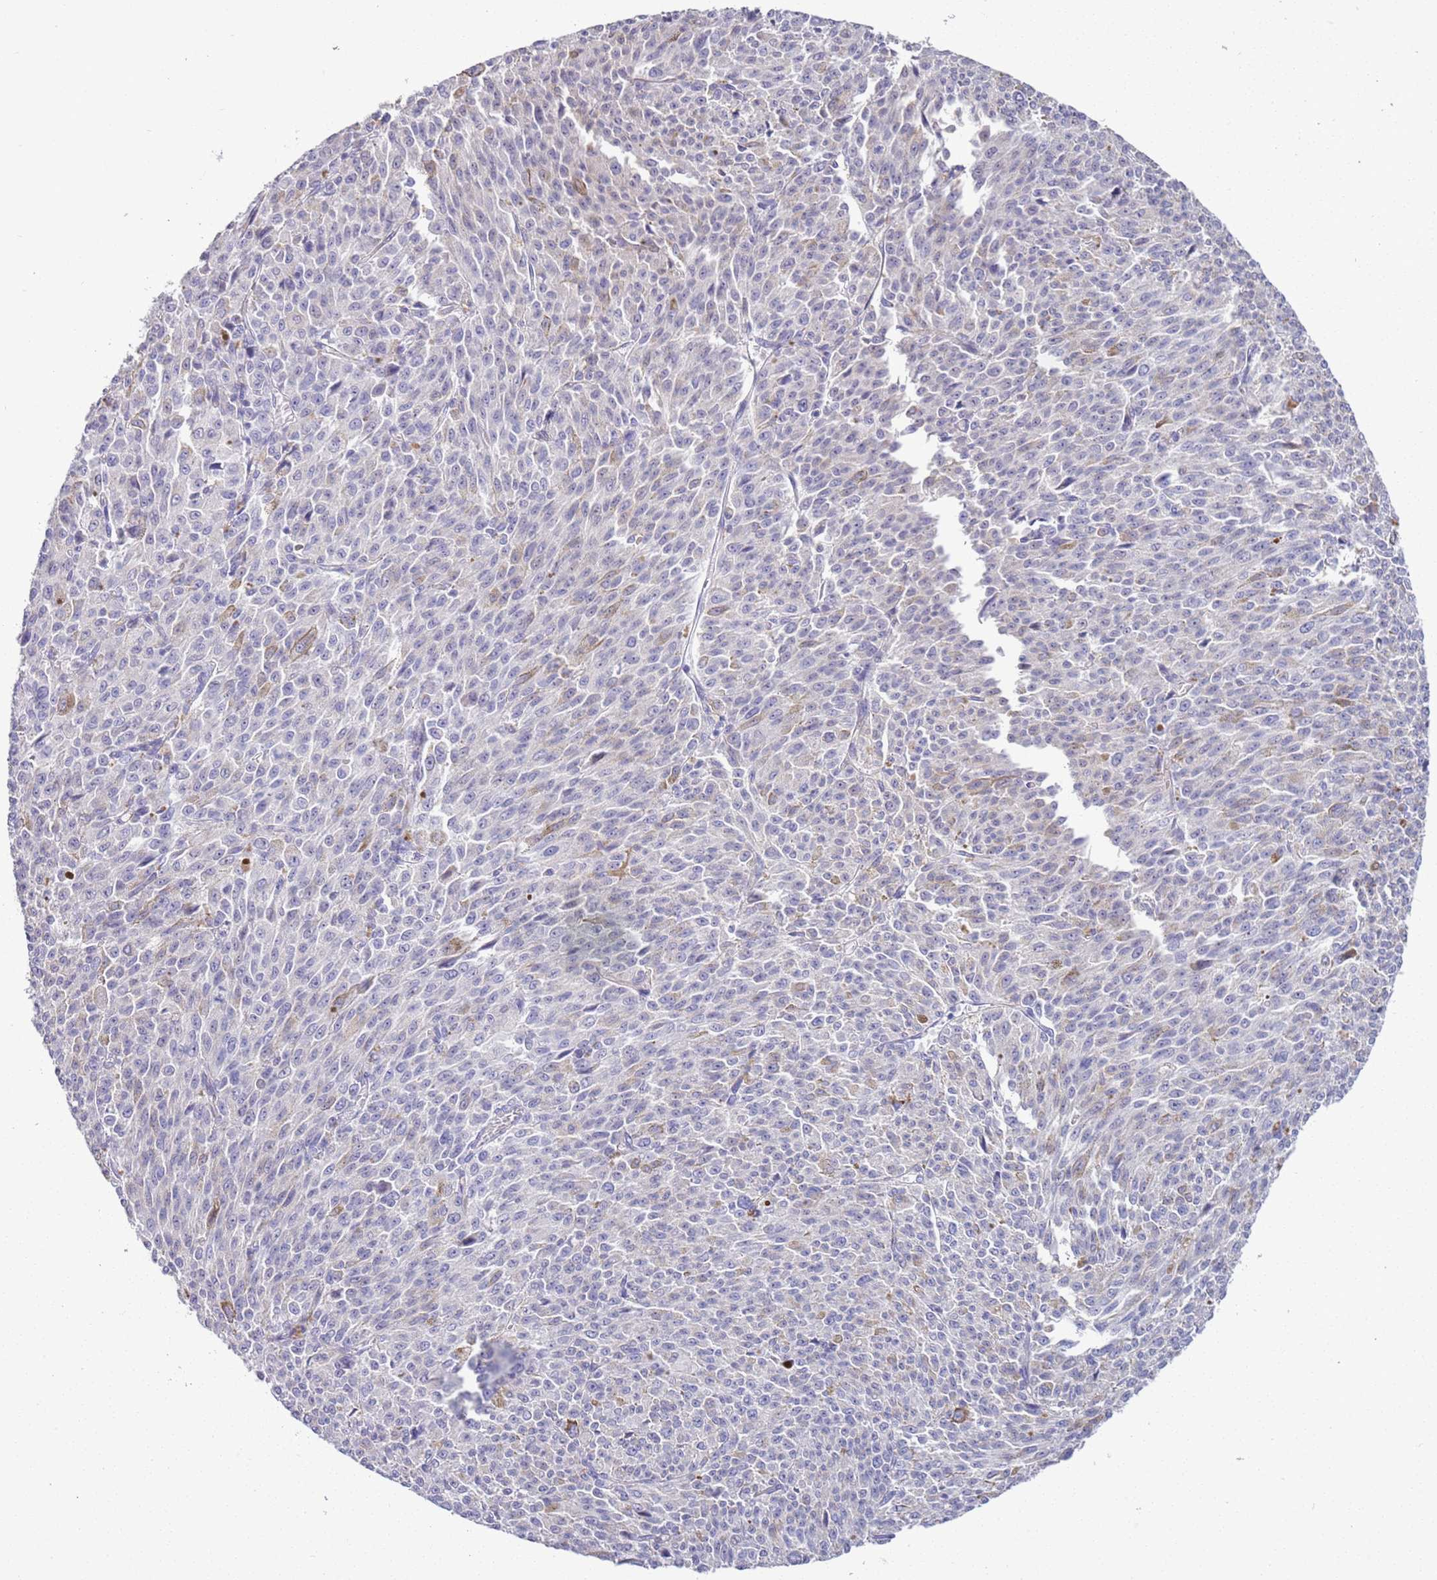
{"staining": {"intensity": "negative", "quantity": "none", "location": "none"}, "tissue": "melanoma", "cell_type": "Tumor cells", "image_type": "cancer", "snomed": [{"axis": "morphology", "description": "Malignant melanoma, NOS"}, {"axis": "topography", "description": "Skin"}], "caption": "Histopathology image shows no significant protein staining in tumor cells of malignant melanoma. The staining is performed using DAB (3,3'-diaminobenzidine) brown chromogen with nuclei counter-stained in using hematoxylin.", "gene": "BRMS1L", "patient": {"sex": "female", "age": 52}}